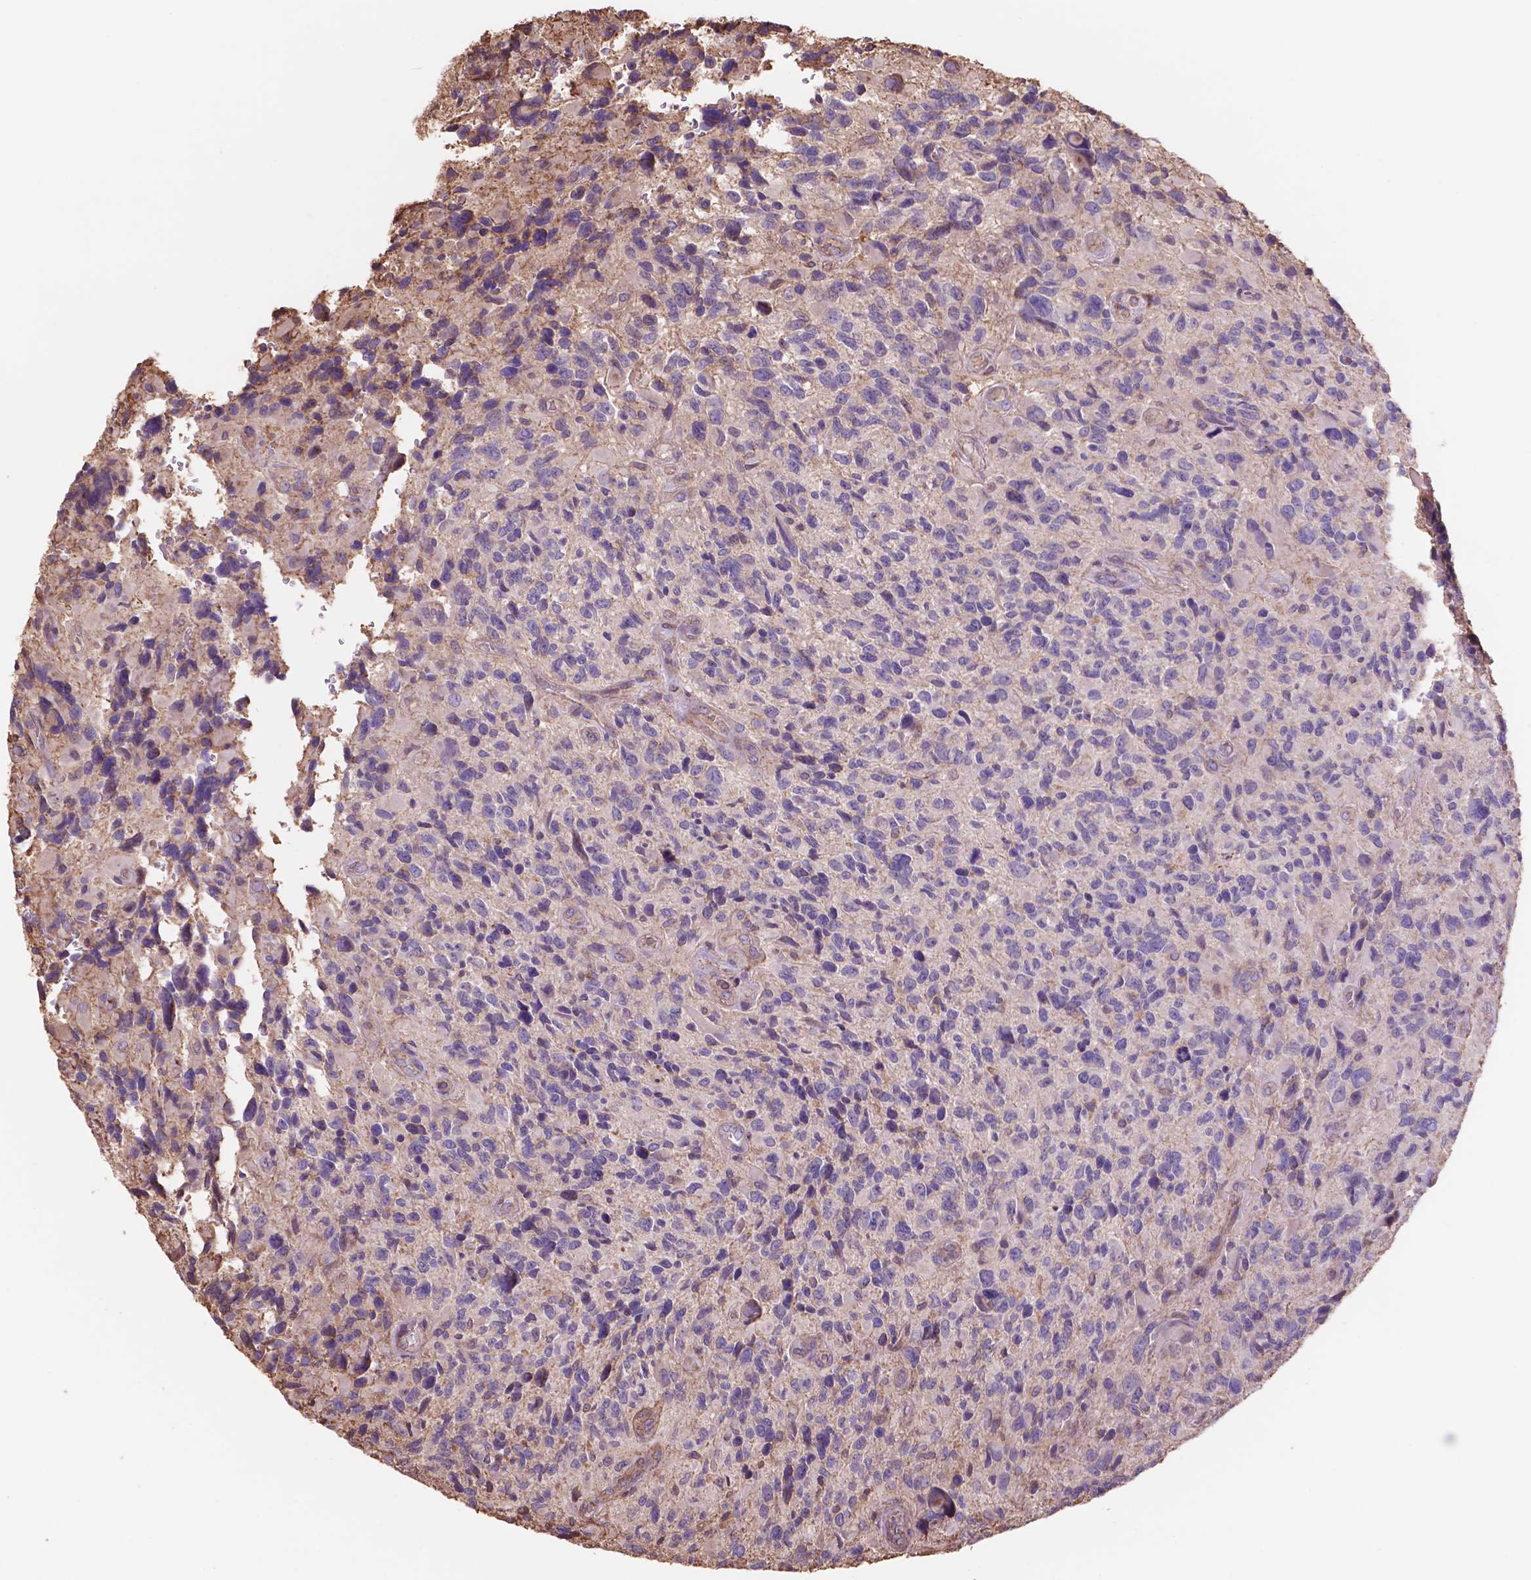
{"staining": {"intensity": "negative", "quantity": "none", "location": "none"}, "tissue": "glioma", "cell_type": "Tumor cells", "image_type": "cancer", "snomed": [{"axis": "morphology", "description": "Glioma, malignant, High grade"}, {"axis": "topography", "description": "Brain"}], "caption": "A photomicrograph of glioma stained for a protein shows no brown staining in tumor cells.", "gene": "NIPA2", "patient": {"sex": "male", "age": 46}}